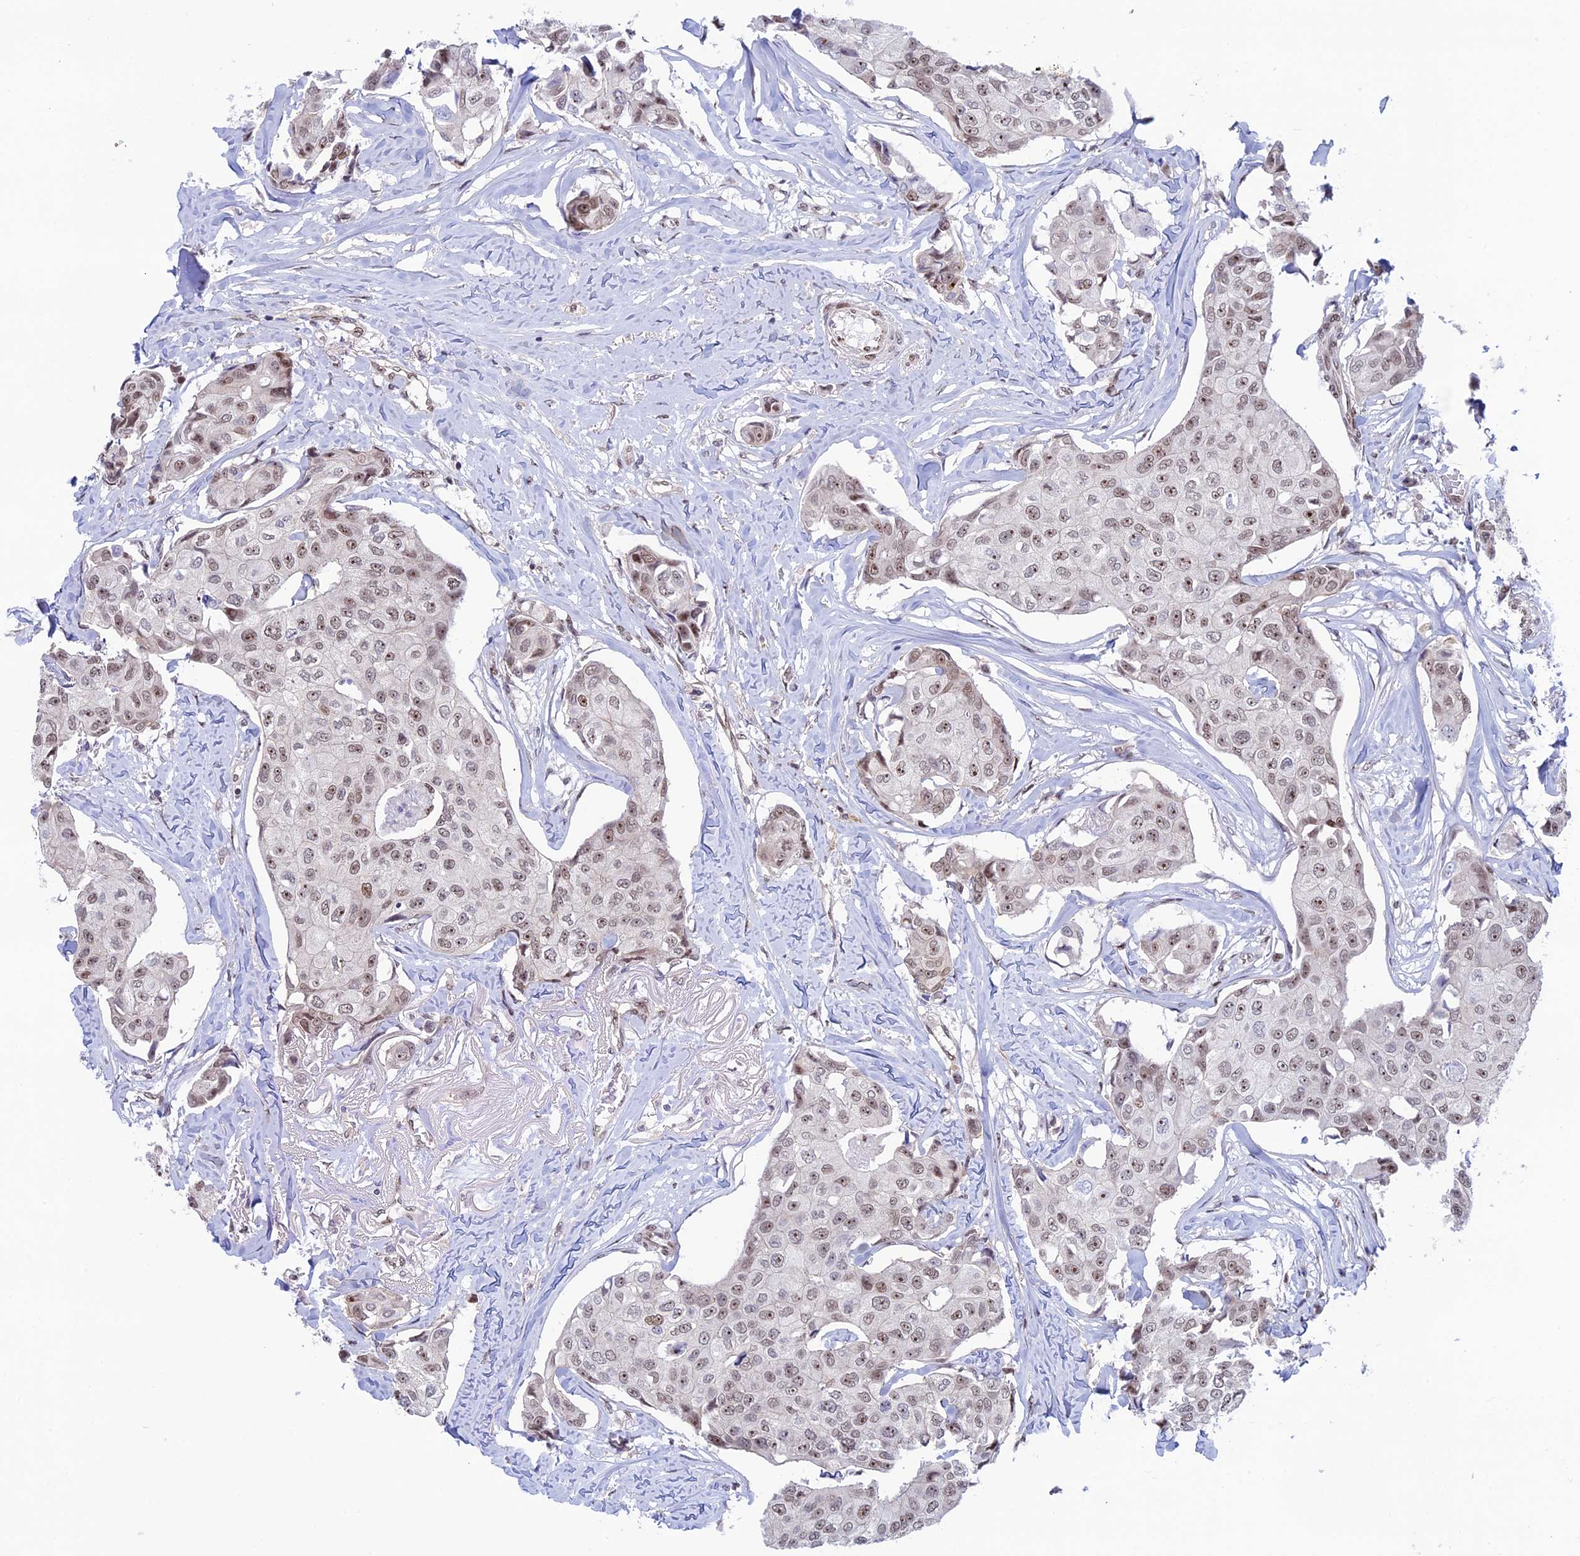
{"staining": {"intensity": "weak", "quantity": ">75%", "location": "nuclear"}, "tissue": "breast cancer", "cell_type": "Tumor cells", "image_type": "cancer", "snomed": [{"axis": "morphology", "description": "Duct carcinoma"}, {"axis": "topography", "description": "Breast"}], "caption": "Protein analysis of breast cancer tissue displays weak nuclear expression in about >75% of tumor cells. The protein of interest is stained brown, and the nuclei are stained in blue (DAB IHC with brightfield microscopy, high magnification).", "gene": "CCDC86", "patient": {"sex": "female", "age": 80}}